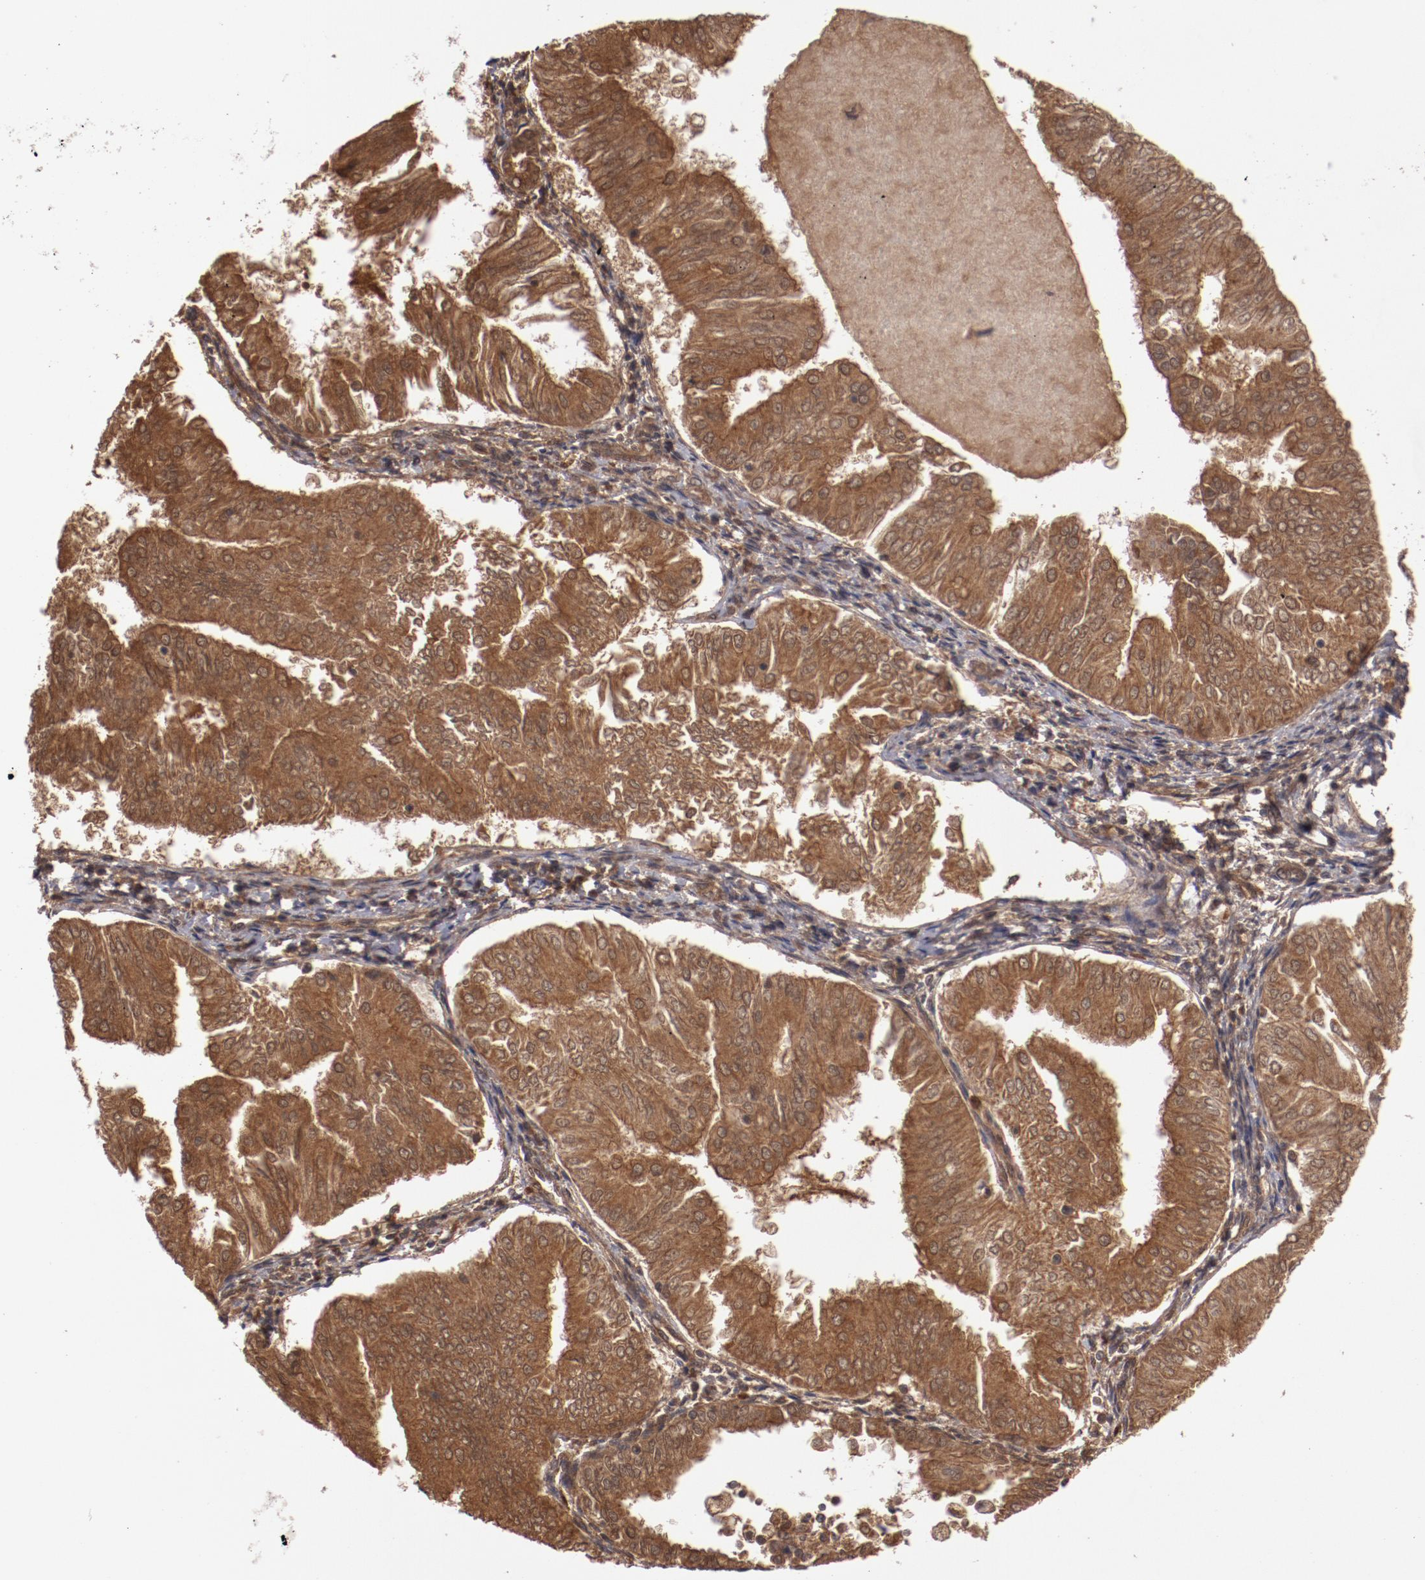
{"staining": {"intensity": "strong", "quantity": ">75%", "location": "cytoplasmic/membranous"}, "tissue": "endometrial cancer", "cell_type": "Tumor cells", "image_type": "cancer", "snomed": [{"axis": "morphology", "description": "Adenocarcinoma, NOS"}, {"axis": "topography", "description": "Endometrium"}], "caption": "Protein expression analysis of endometrial cancer demonstrates strong cytoplasmic/membranous positivity in about >75% of tumor cells.", "gene": "SERPINA7", "patient": {"sex": "female", "age": 53}}